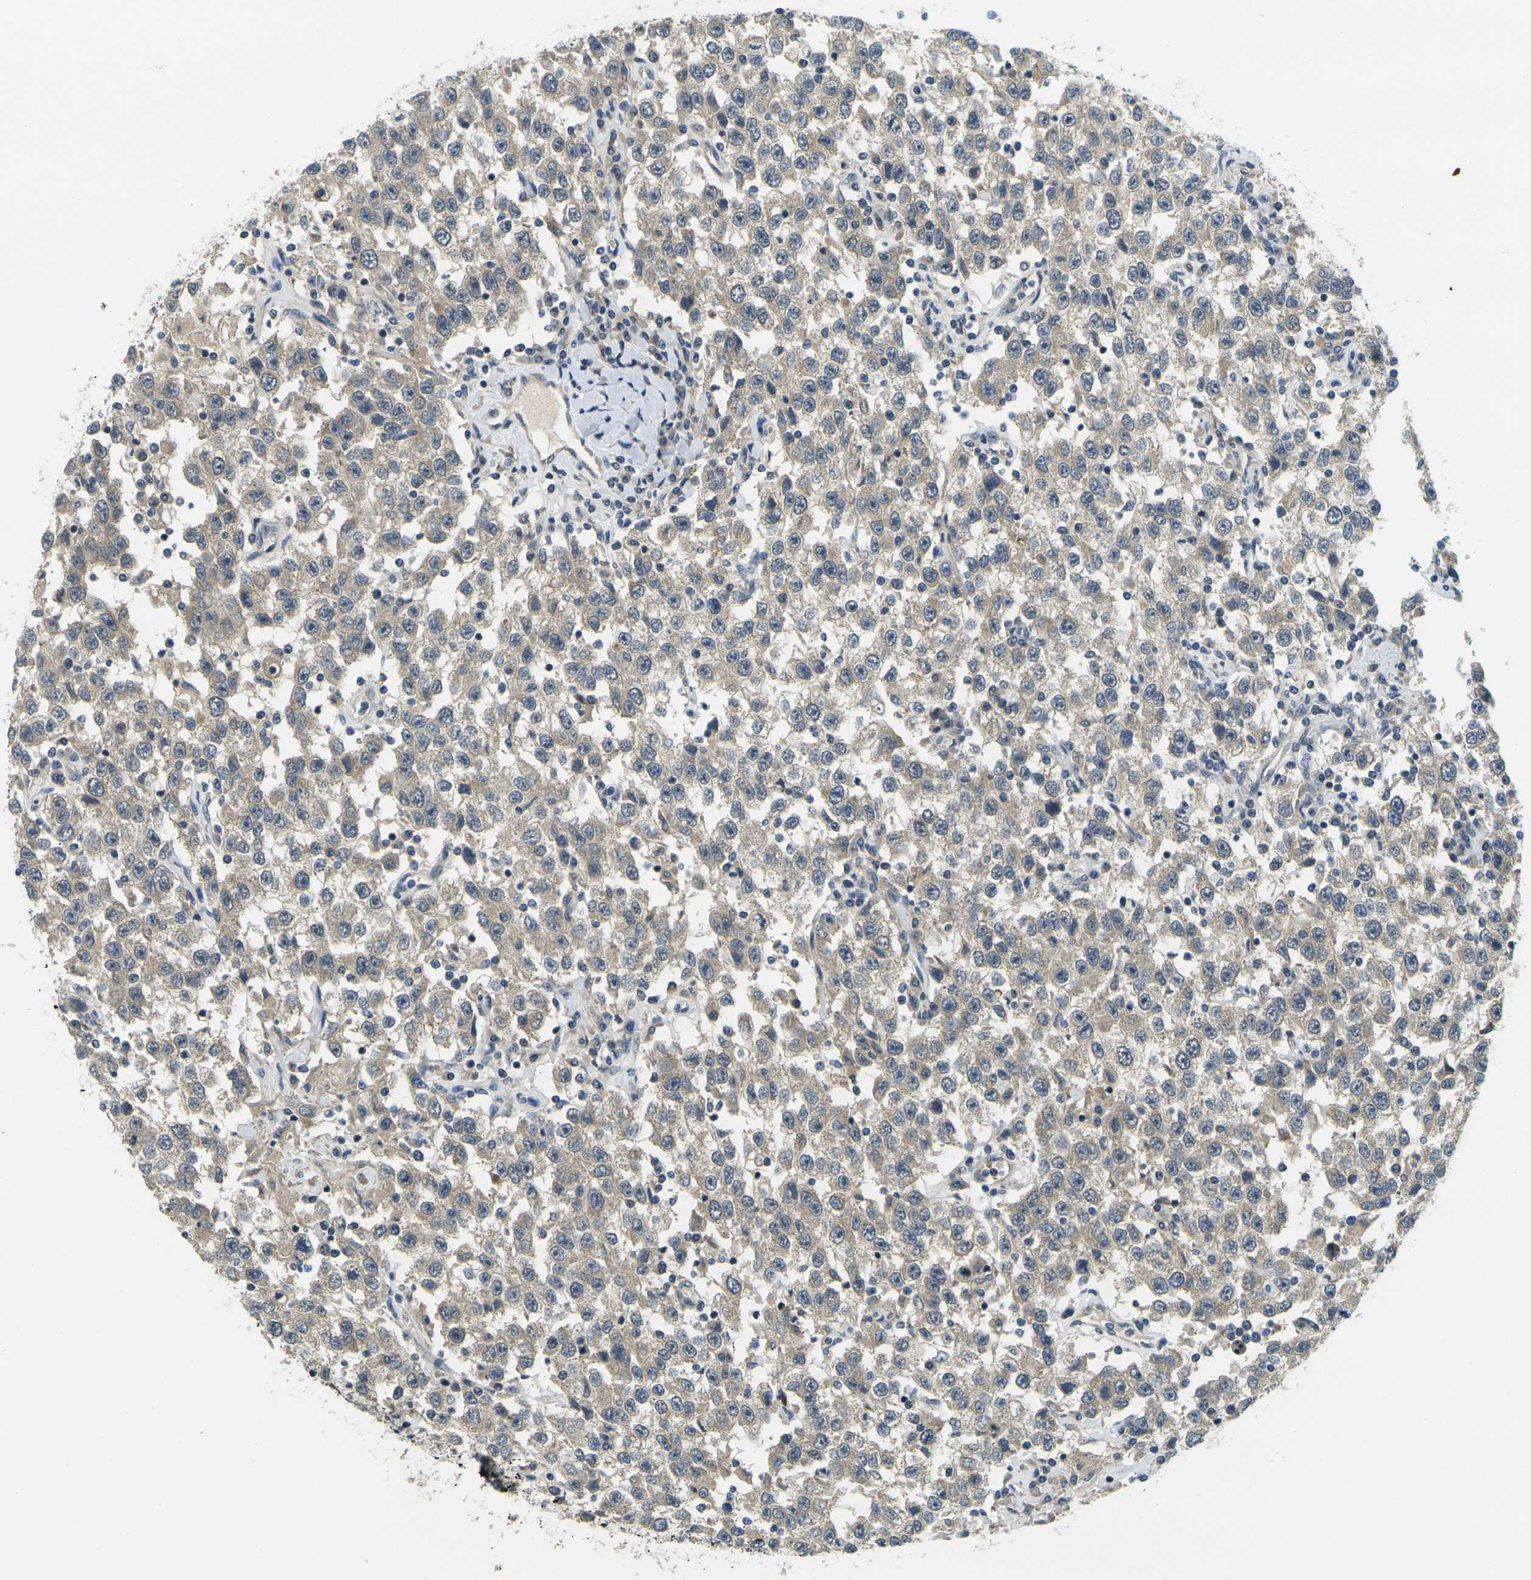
{"staining": {"intensity": "moderate", "quantity": ">75%", "location": "cytoplasmic/membranous"}, "tissue": "testis cancer", "cell_type": "Tumor cells", "image_type": "cancer", "snomed": [{"axis": "morphology", "description": "Seminoma, NOS"}, {"axis": "topography", "description": "Testis"}], "caption": "The immunohistochemical stain shows moderate cytoplasmic/membranous expression in tumor cells of testis cancer tissue.", "gene": "MINAR2", "patient": {"sex": "male", "age": 41}}